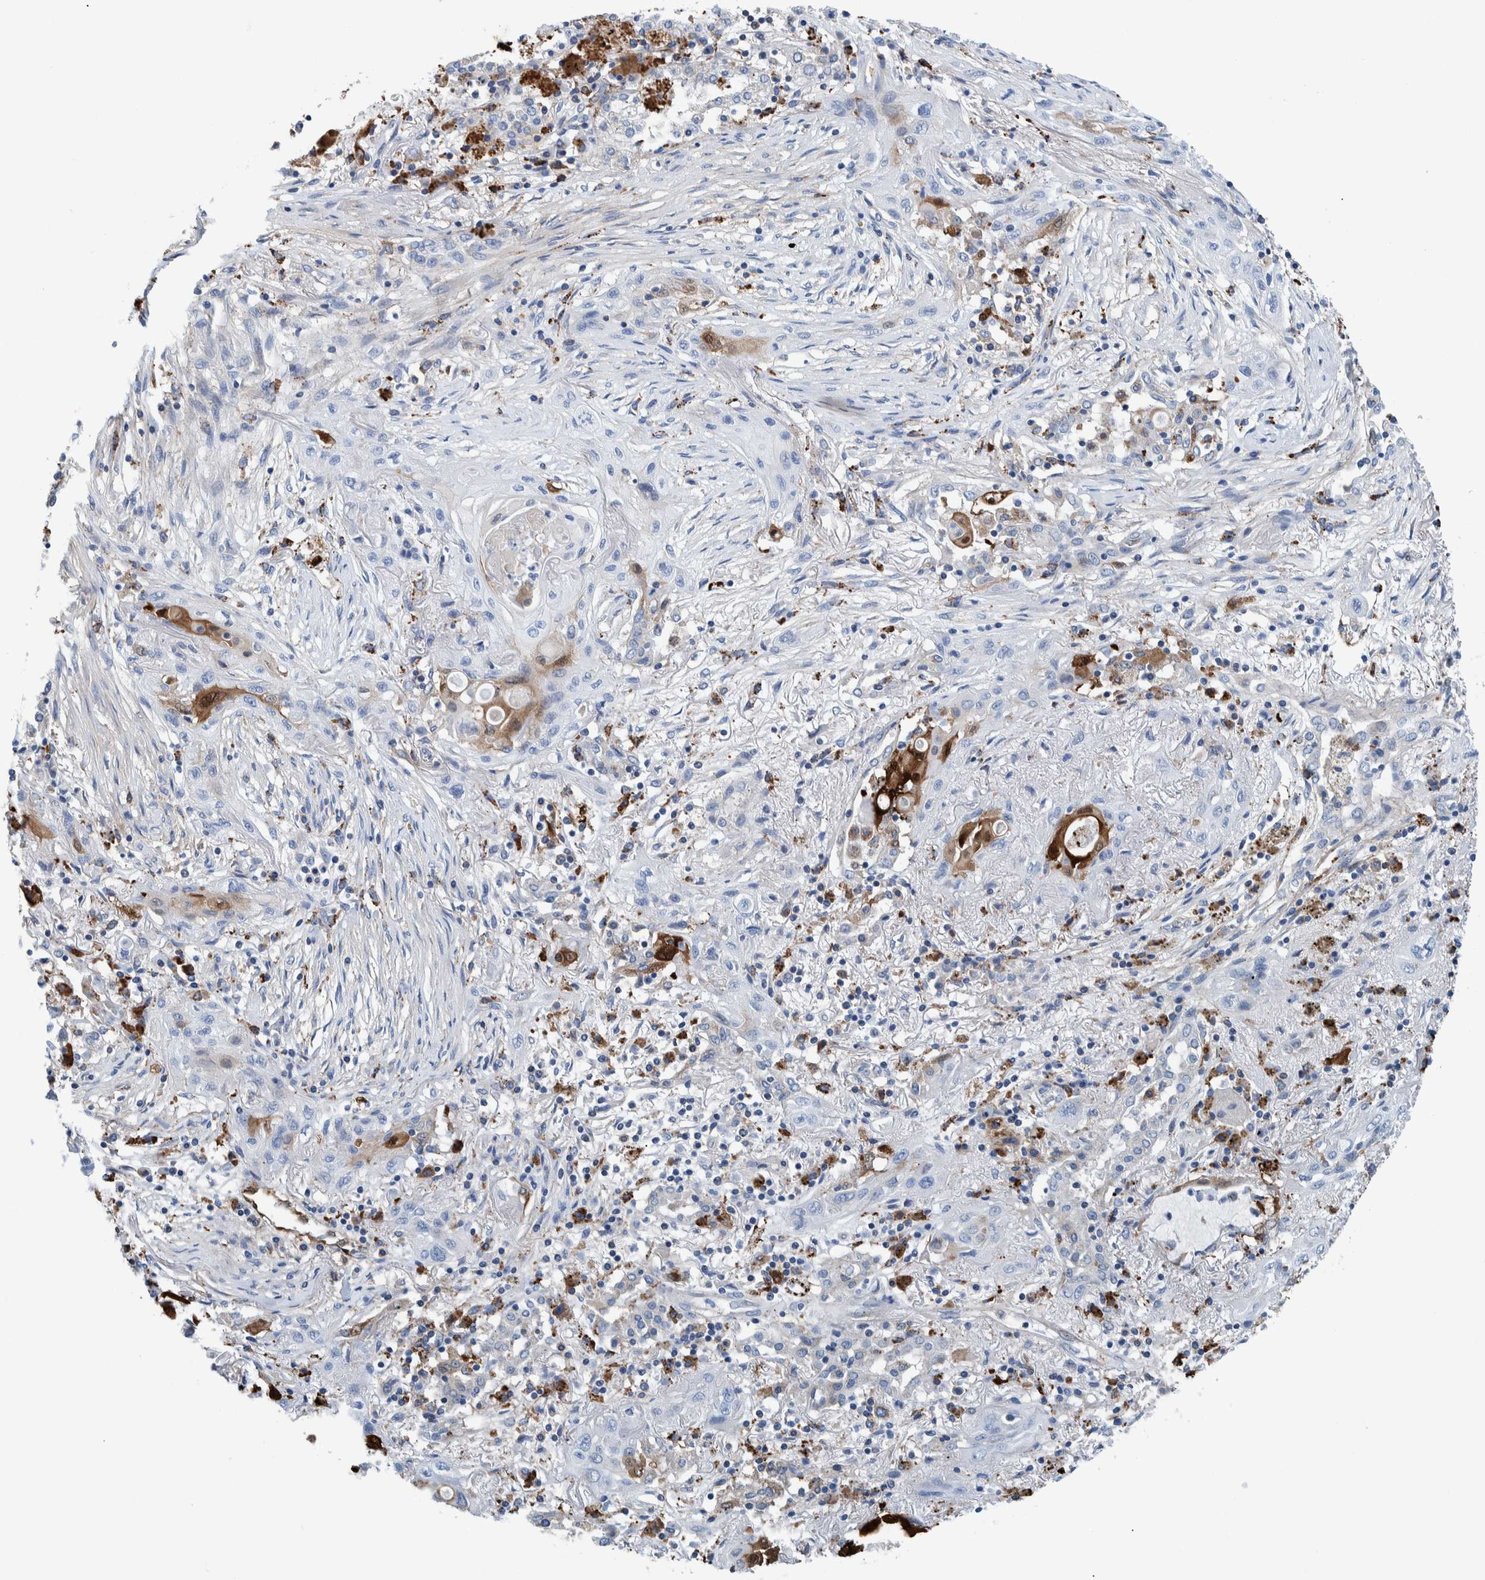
{"staining": {"intensity": "negative", "quantity": "none", "location": "none"}, "tissue": "lung cancer", "cell_type": "Tumor cells", "image_type": "cancer", "snomed": [{"axis": "morphology", "description": "Squamous cell carcinoma, NOS"}, {"axis": "topography", "description": "Lung"}], "caption": "The micrograph shows no staining of tumor cells in lung cancer.", "gene": "IDO1", "patient": {"sex": "female", "age": 47}}